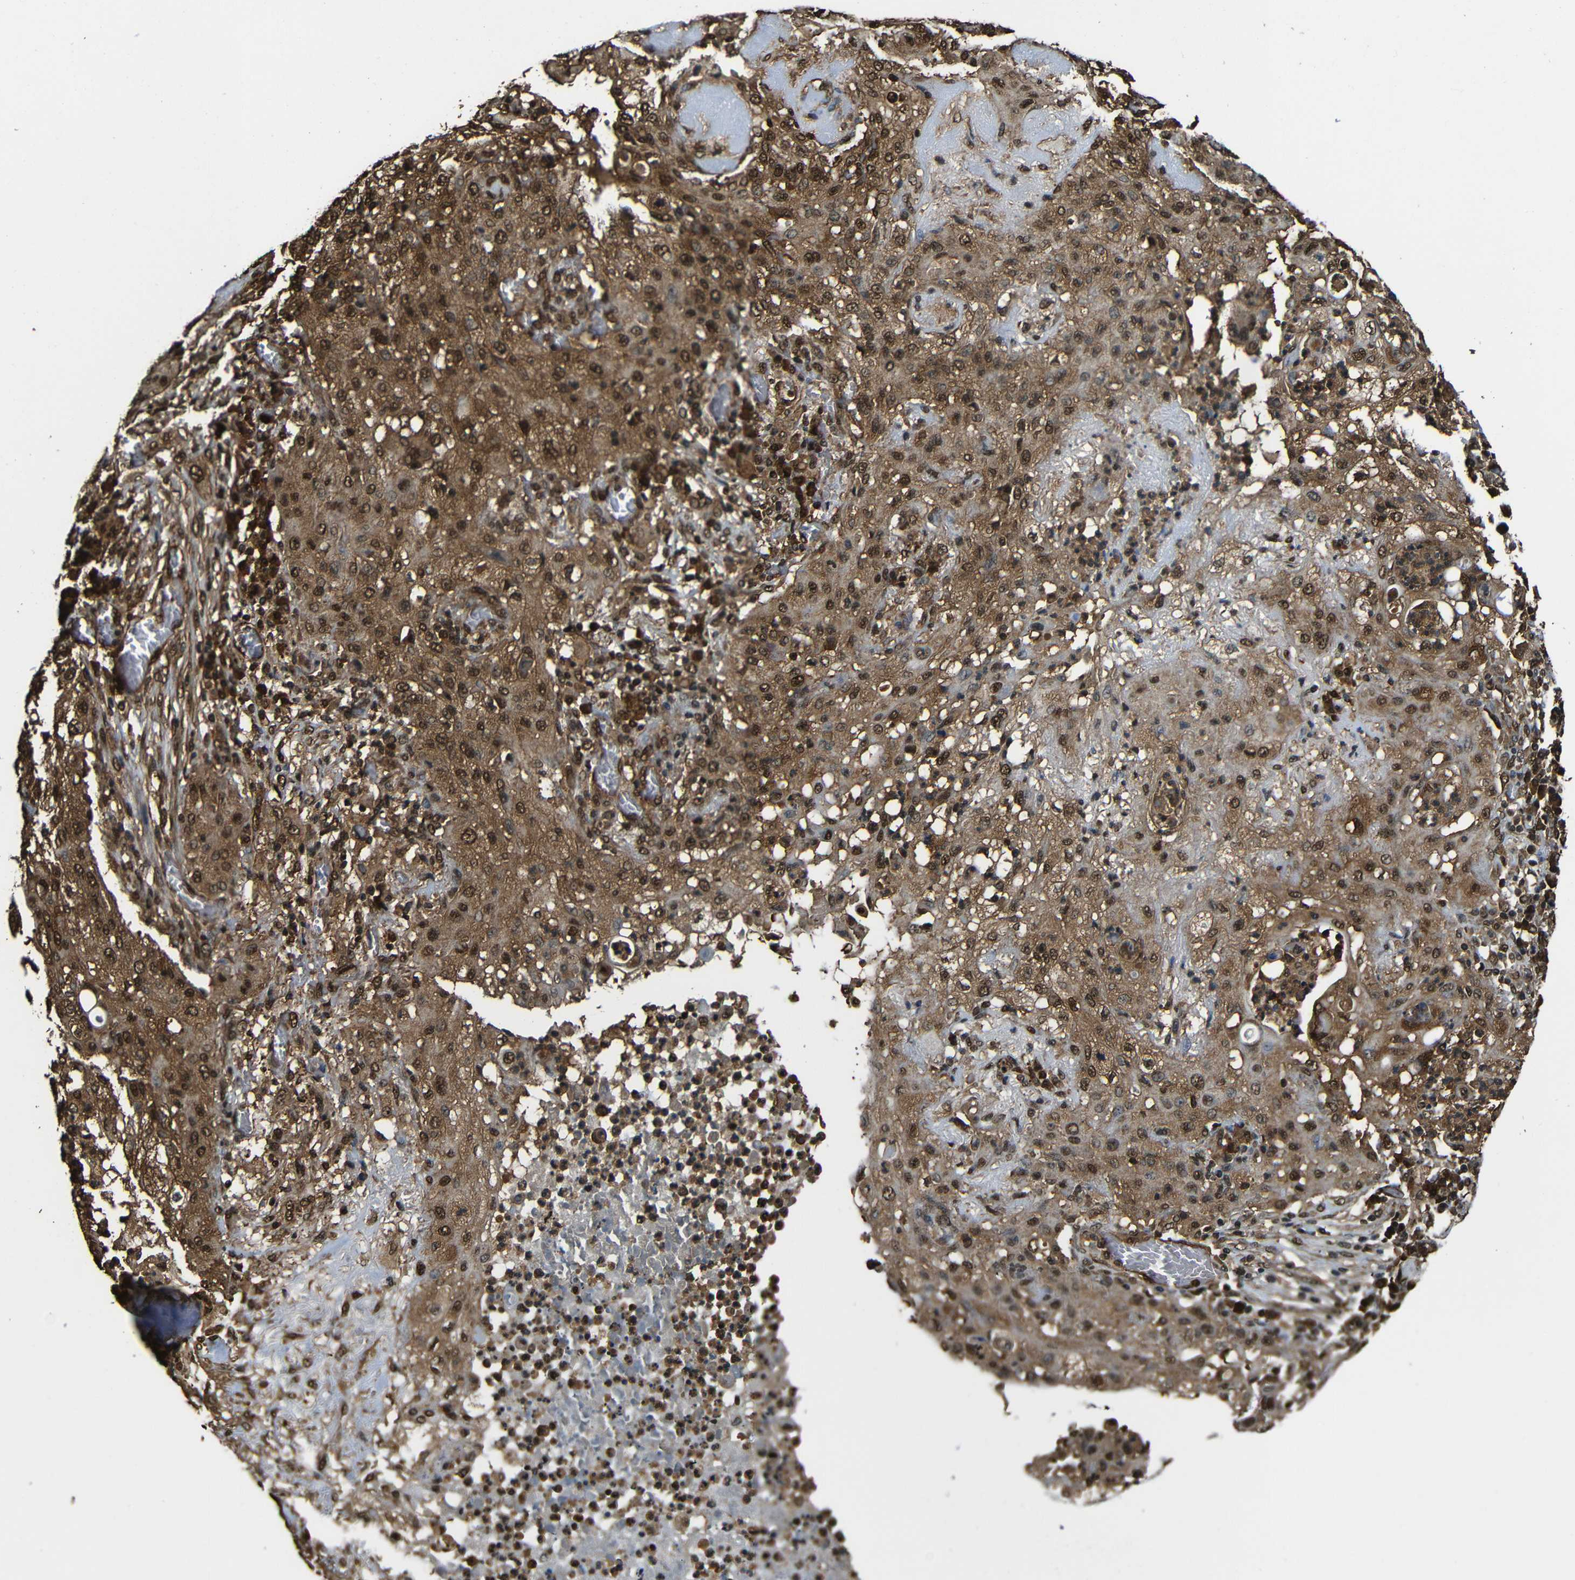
{"staining": {"intensity": "strong", "quantity": ">75%", "location": "cytoplasmic/membranous,nuclear"}, "tissue": "lung cancer", "cell_type": "Tumor cells", "image_type": "cancer", "snomed": [{"axis": "morphology", "description": "Squamous cell carcinoma, NOS"}, {"axis": "topography", "description": "Lung"}], "caption": "There is high levels of strong cytoplasmic/membranous and nuclear staining in tumor cells of lung cancer, as demonstrated by immunohistochemical staining (brown color).", "gene": "VCP", "patient": {"sex": "female", "age": 47}}